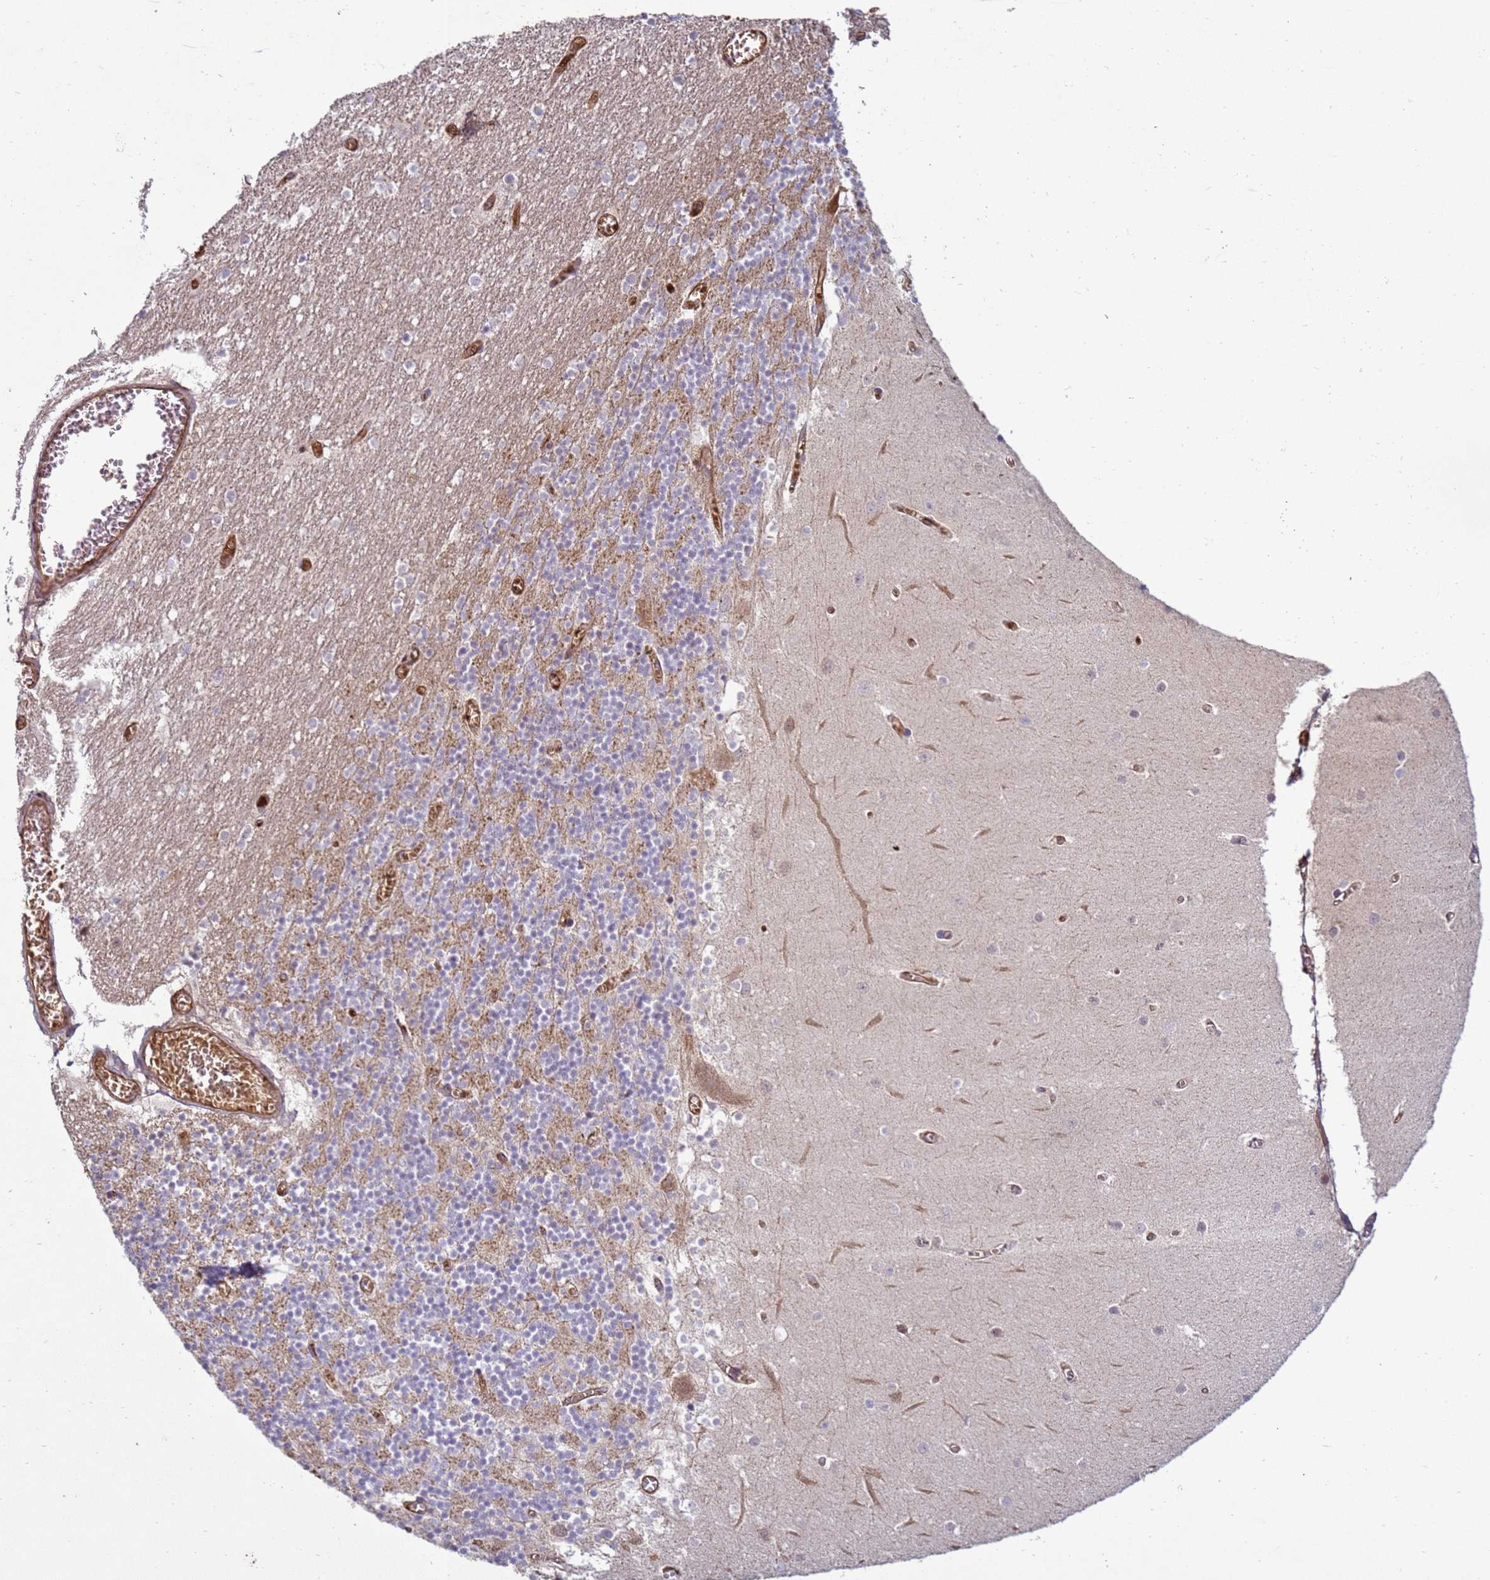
{"staining": {"intensity": "moderate", "quantity": "25%-75%", "location": "cytoplasmic/membranous"}, "tissue": "cerebellum", "cell_type": "Cells in granular layer", "image_type": "normal", "snomed": [{"axis": "morphology", "description": "Normal tissue, NOS"}, {"axis": "topography", "description": "Cerebellum"}], "caption": "High-magnification brightfield microscopy of benign cerebellum stained with DAB (3,3'-diaminobenzidine) (brown) and counterstained with hematoxylin (blue). cells in granular layer exhibit moderate cytoplasmic/membranous staining is appreciated in approximately25%-75% of cells. Nuclei are stained in blue.", "gene": "SGIP1", "patient": {"sex": "female", "age": 28}}